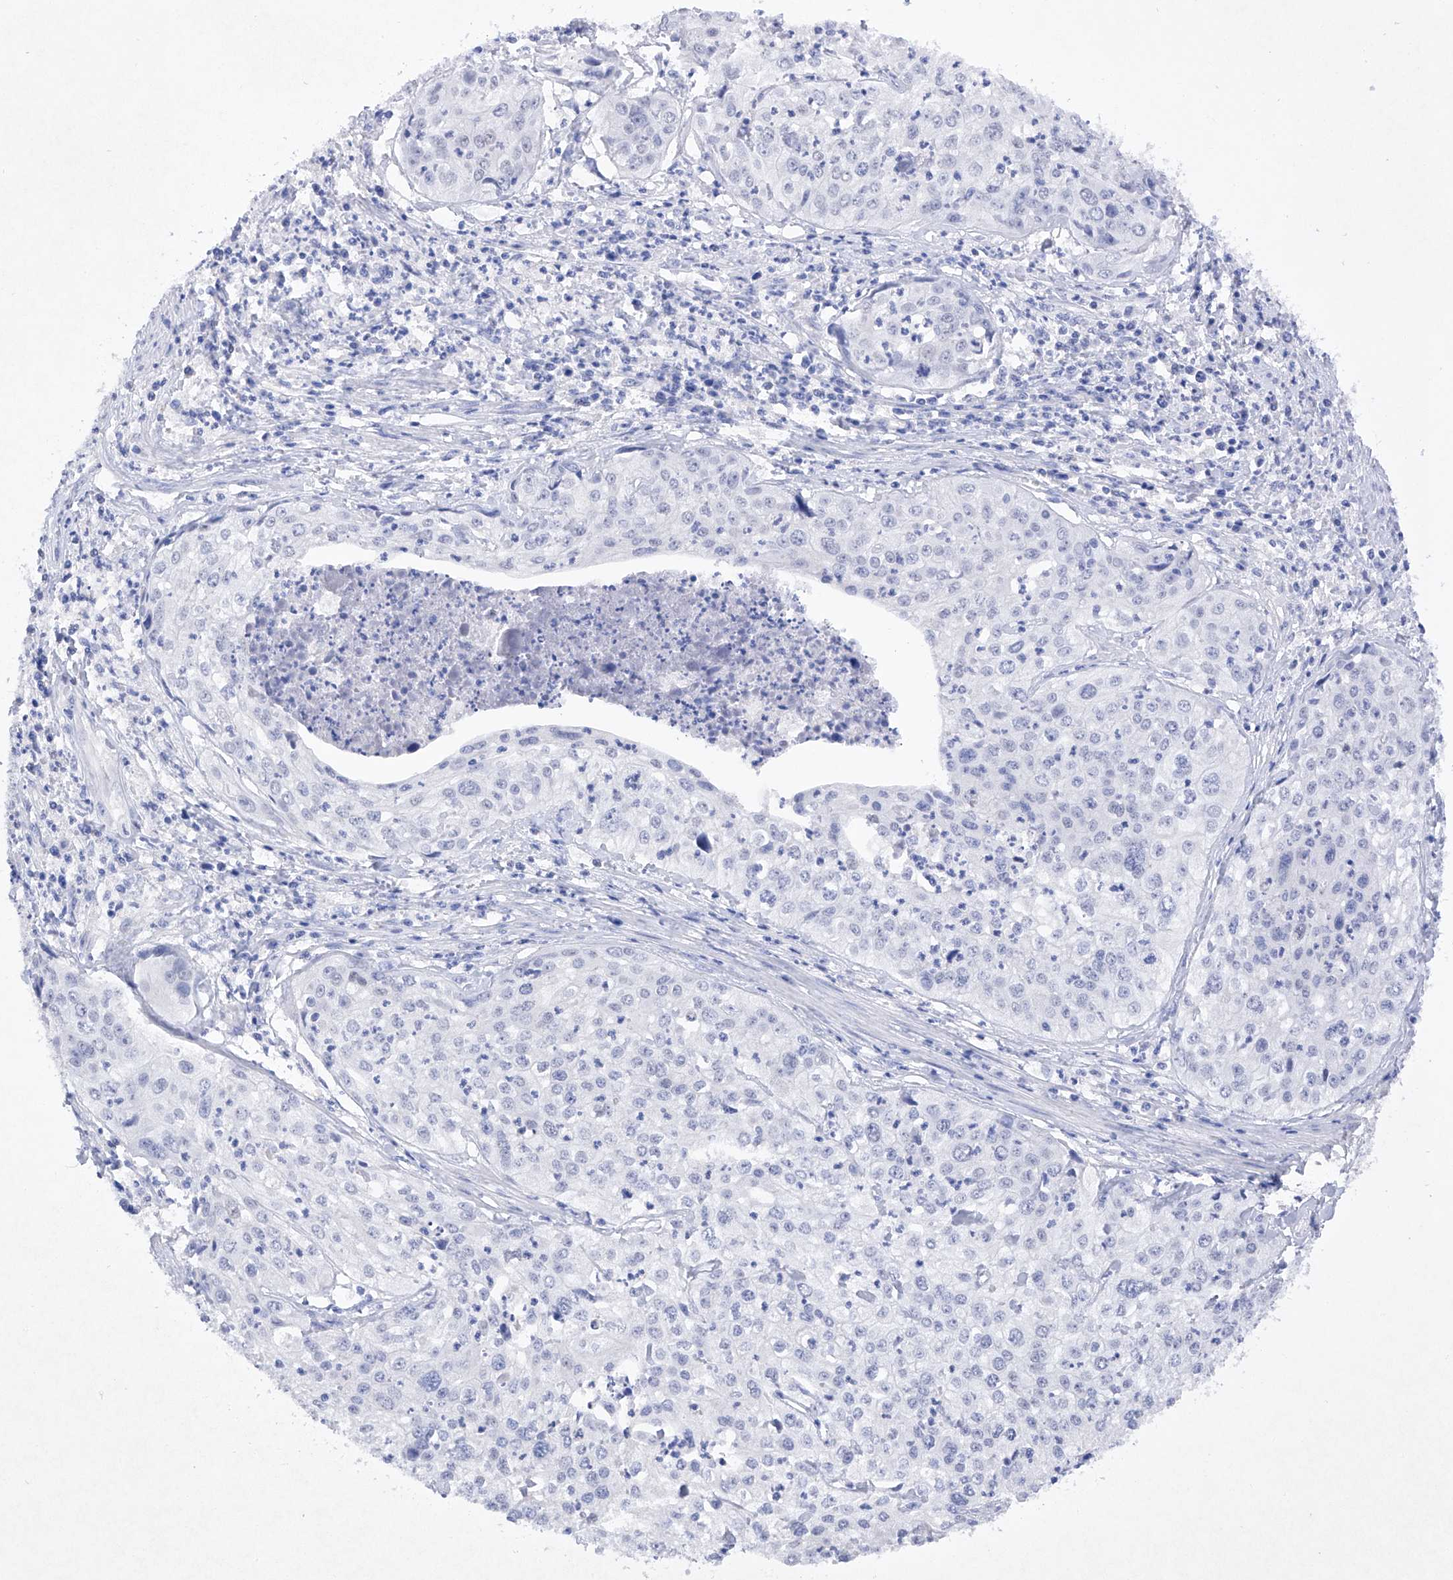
{"staining": {"intensity": "negative", "quantity": "none", "location": "none"}, "tissue": "cervical cancer", "cell_type": "Tumor cells", "image_type": "cancer", "snomed": [{"axis": "morphology", "description": "Squamous cell carcinoma, NOS"}, {"axis": "topography", "description": "Cervix"}], "caption": "Tumor cells show no significant protein expression in squamous cell carcinoma (cervical). (Stains: DAB immunohistochemistry with hematoxylin counter stain, Microscopy: brightfield microscopy at high magnification).", "gene": "BARX2", "patient": {"sex": "female", "age": 31}}